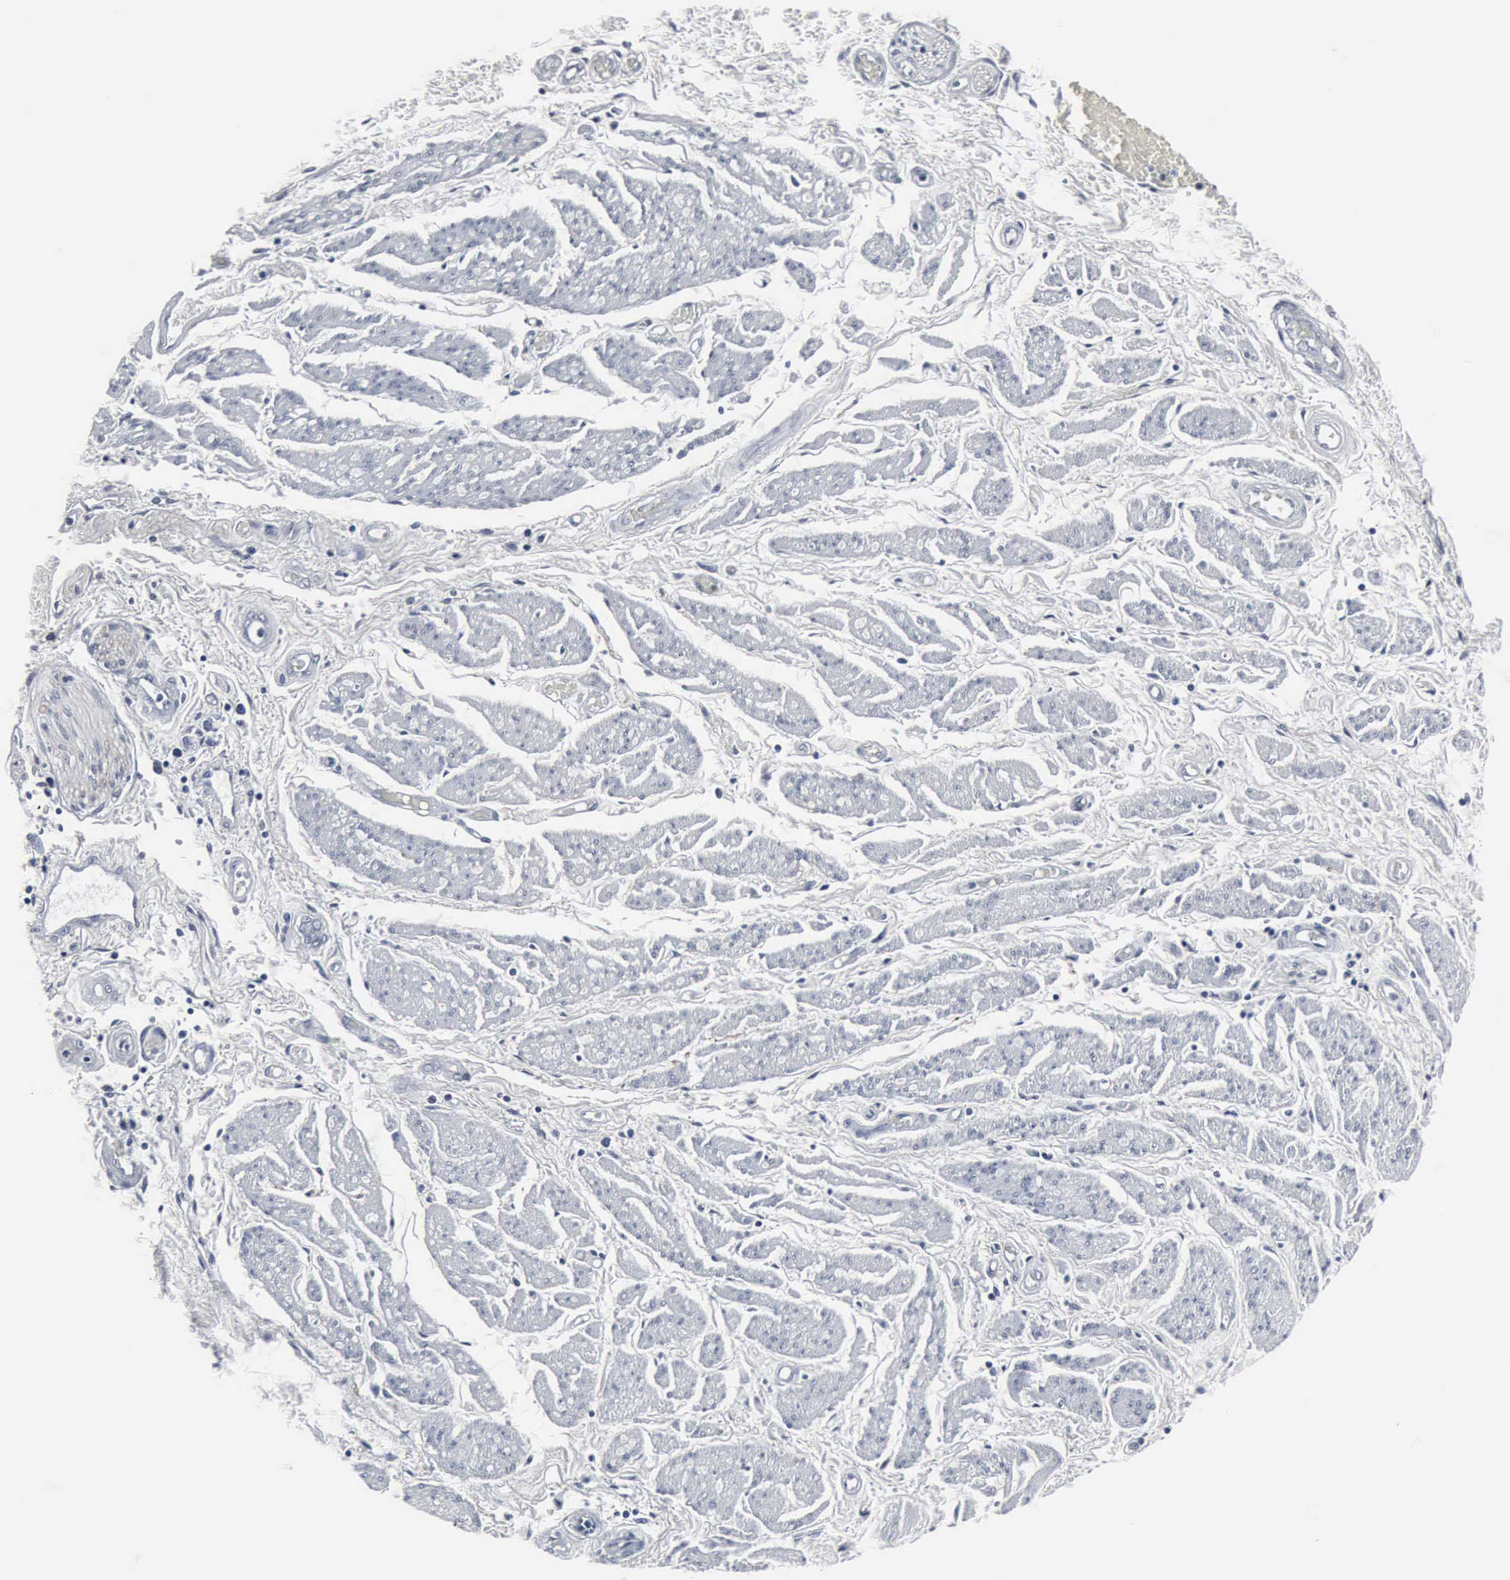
{"staining": {"intensity": "negative", "quantity": "none", "location": "none"}, "tissue": "stomach cancer", "cell_type": "Tumor cells", "image_type": "cancer", "snomed": [{"axis": "morphology", "description": "Adenocarcinoma, NOS"}, {"axis": "topography", "description": "Stomach"}], "caption": "IHC of human stomach adenocarcinoma demonstrates no expression in tumor cells.", "gene": "SNAP25", "patient": {"sex": "female", "age": 76}}